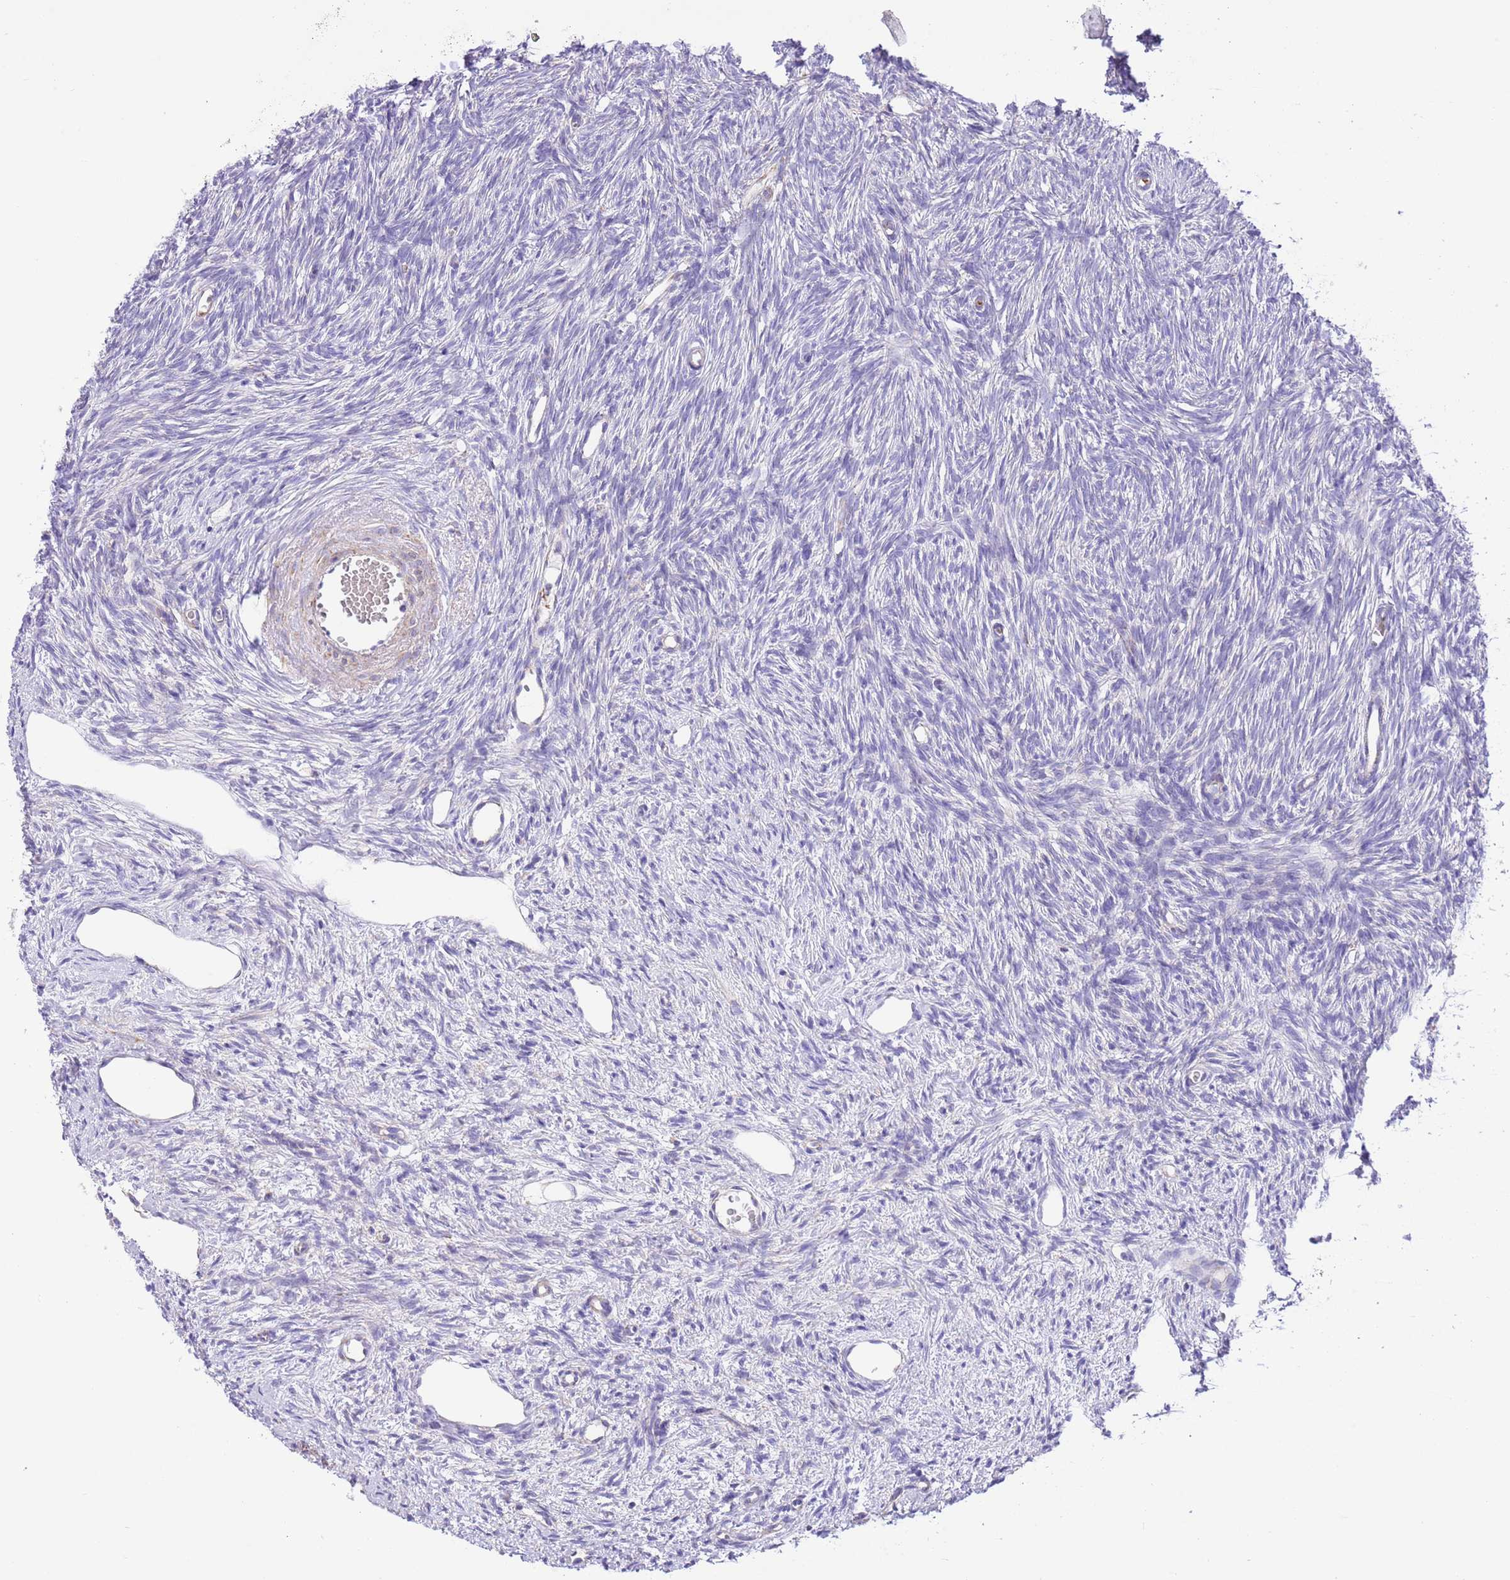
{"staining": {"intensity": "negative", "quantity": "none", "location": "none"}, "tissue": "ovary", "cell_type": "Ovarian stroma cells", "image_type": "normal", "snomed": [{"axis": "morphology", "description": "Normal tissue, NOS"}, {"axis": "topography", "description": "Ovary"}], "caption": "Ovary stained for a protein using immunohistochemistry (IHC) shows no staining ovarian stroma cells.", "gene": "SS18L2", "patient": {"sex": "female", "age": 51}}